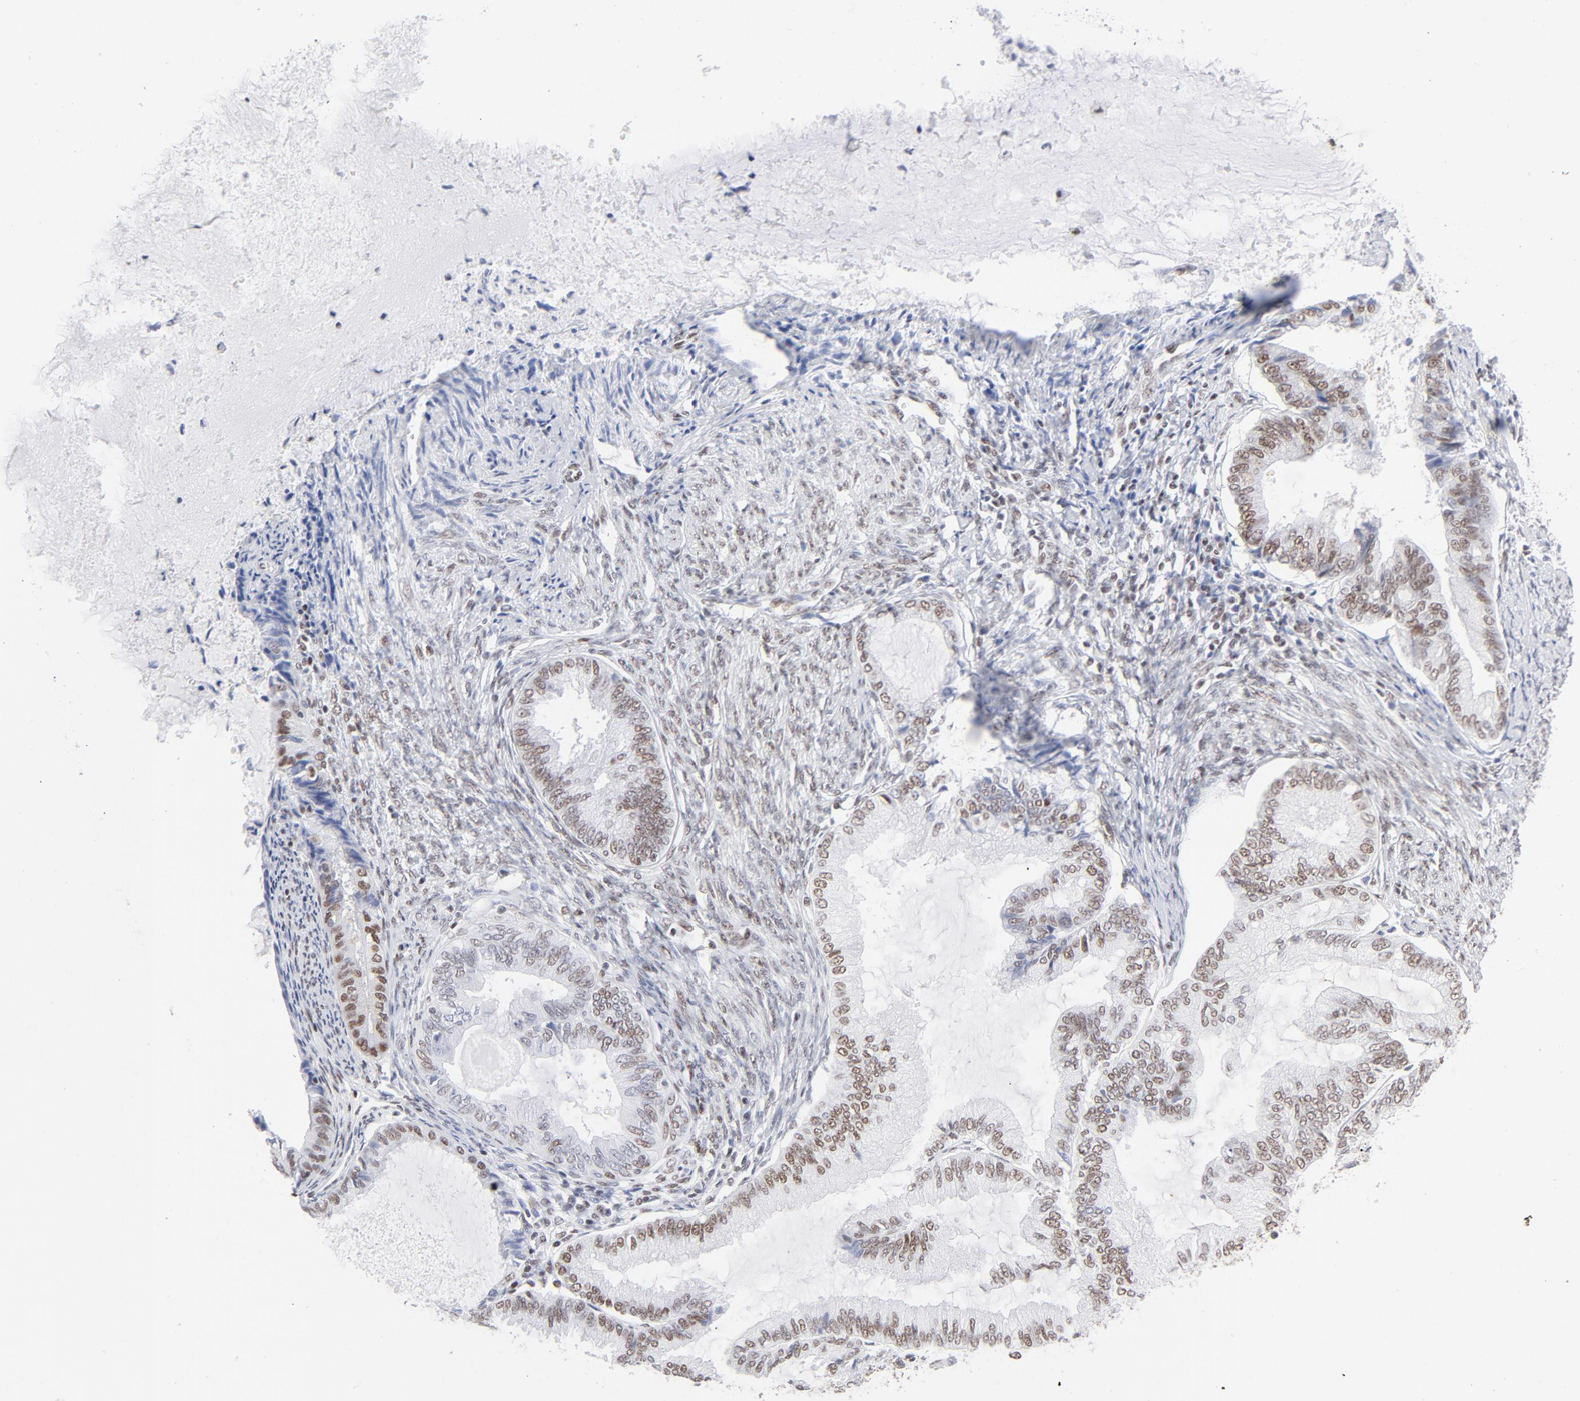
{"staining": {"intensity": "weak", "quantity": "25%-75%", "location": "nuclear"}, "tissue": "endometrial cancer", "cell_type": "Tumor cells", "image_type": "cancer", "snomed": [{"axis": "morphology", "description": "Adenocarcinoma, NOS"}, {"axis": "topography", "description": "Endometrium"}], "caption": "Weak nuclear expression is appreciated in about 25%-75% of tumor cells in endometrial cancer (adenocarcinoma).", "gene": "ATF2", "patient": {"sex": "female", "age": 86}}